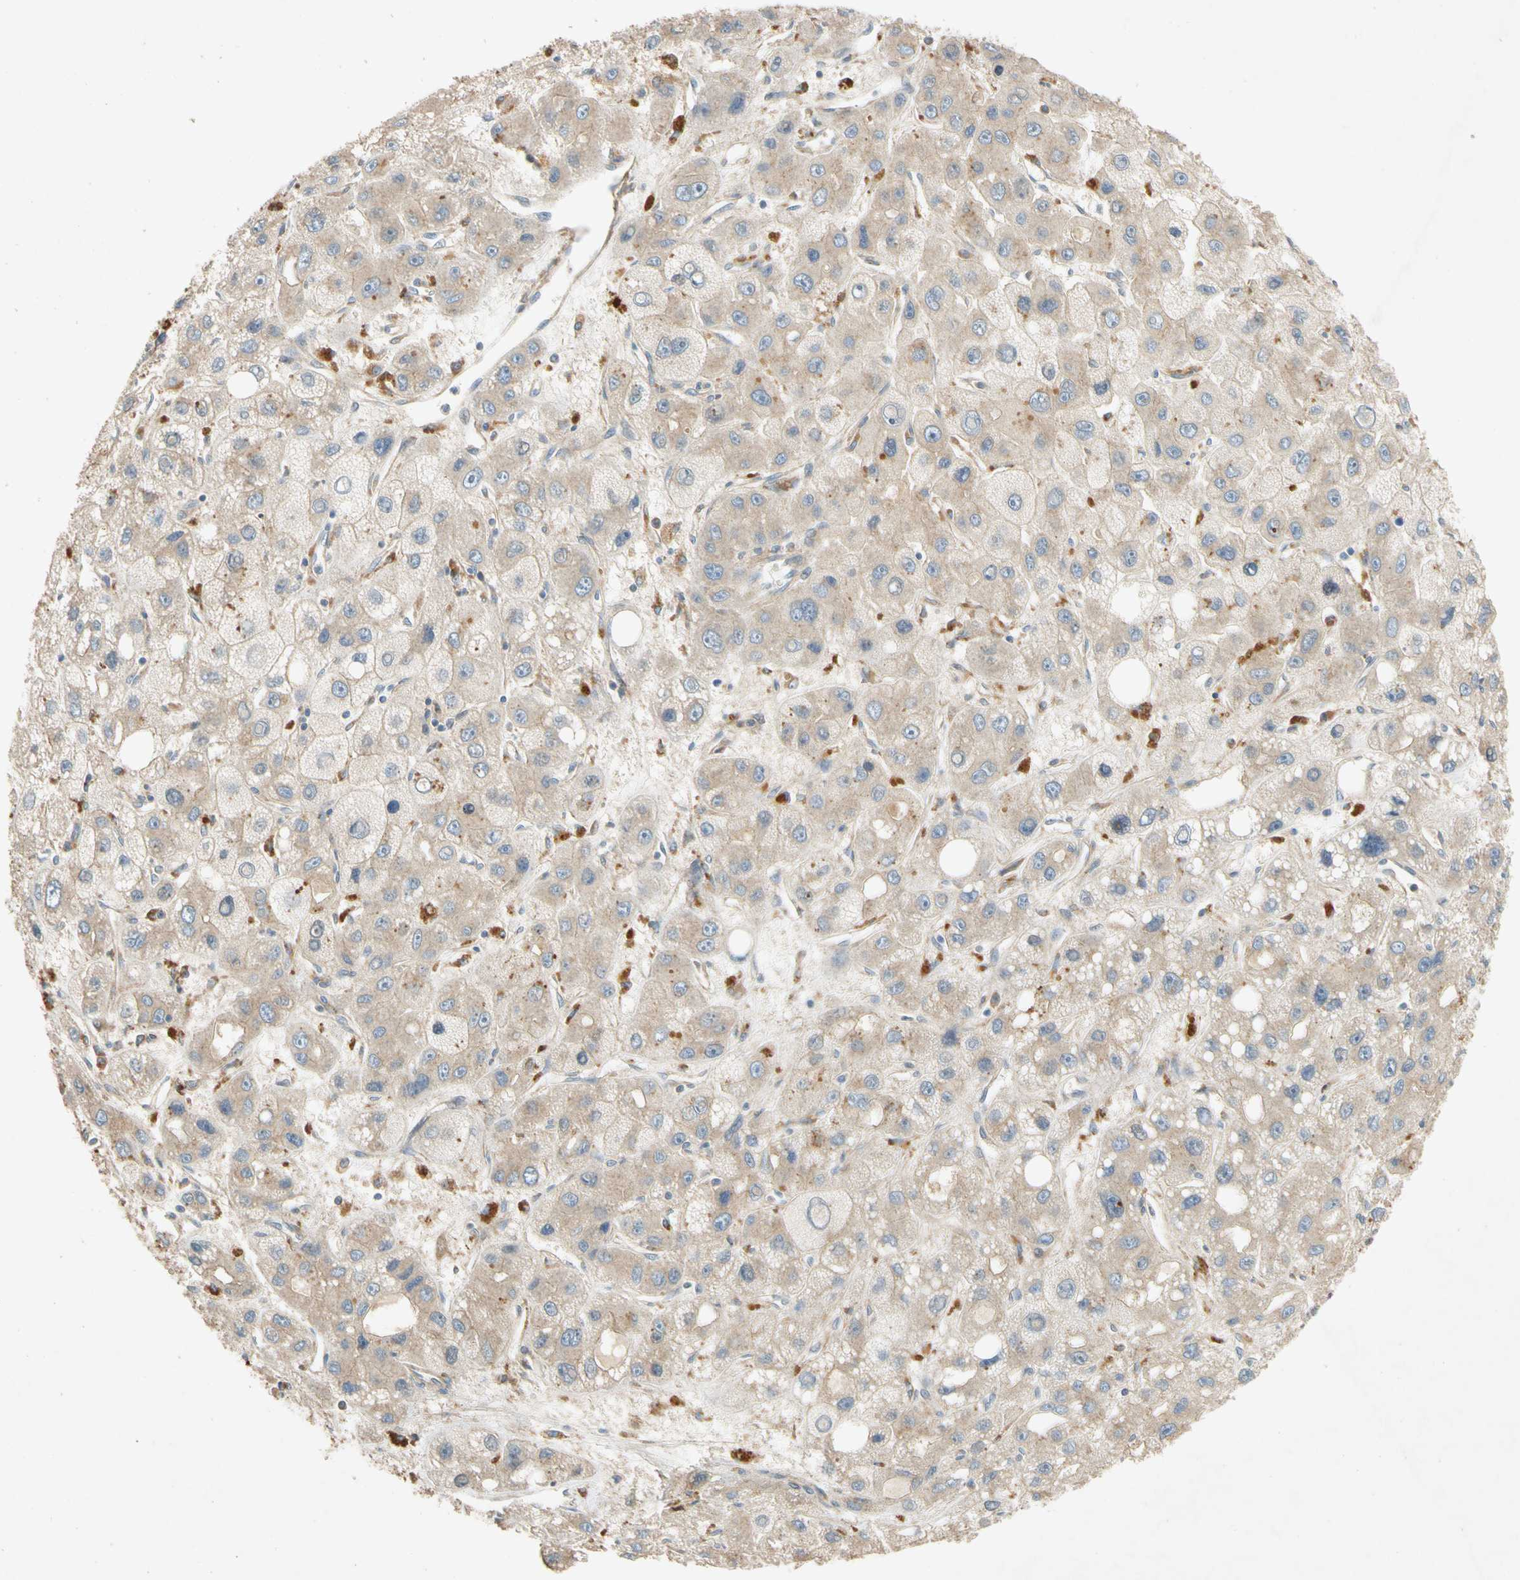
{"staining": {"intensity": "weak", "quantity": "<25%", "location": "cytoplasmic/membranous"}, "tissue": "liver cancer", "cell_type": "Tumor cells", "image_type": "cancer", "snomed": [{"axis": "morphology", "description": "Carcinoma, Hepatocellular, NOS"}, {"axis": "topography", "description": "Liver"}], "caption": "A high-resolution micrograph shows immunohistochemistry staining of hepatocellular carcinoma (liver), which shows no significant positivity in tumor cells.", "gene": "USP46", "patient": {"sex": "male", "age": 55}}